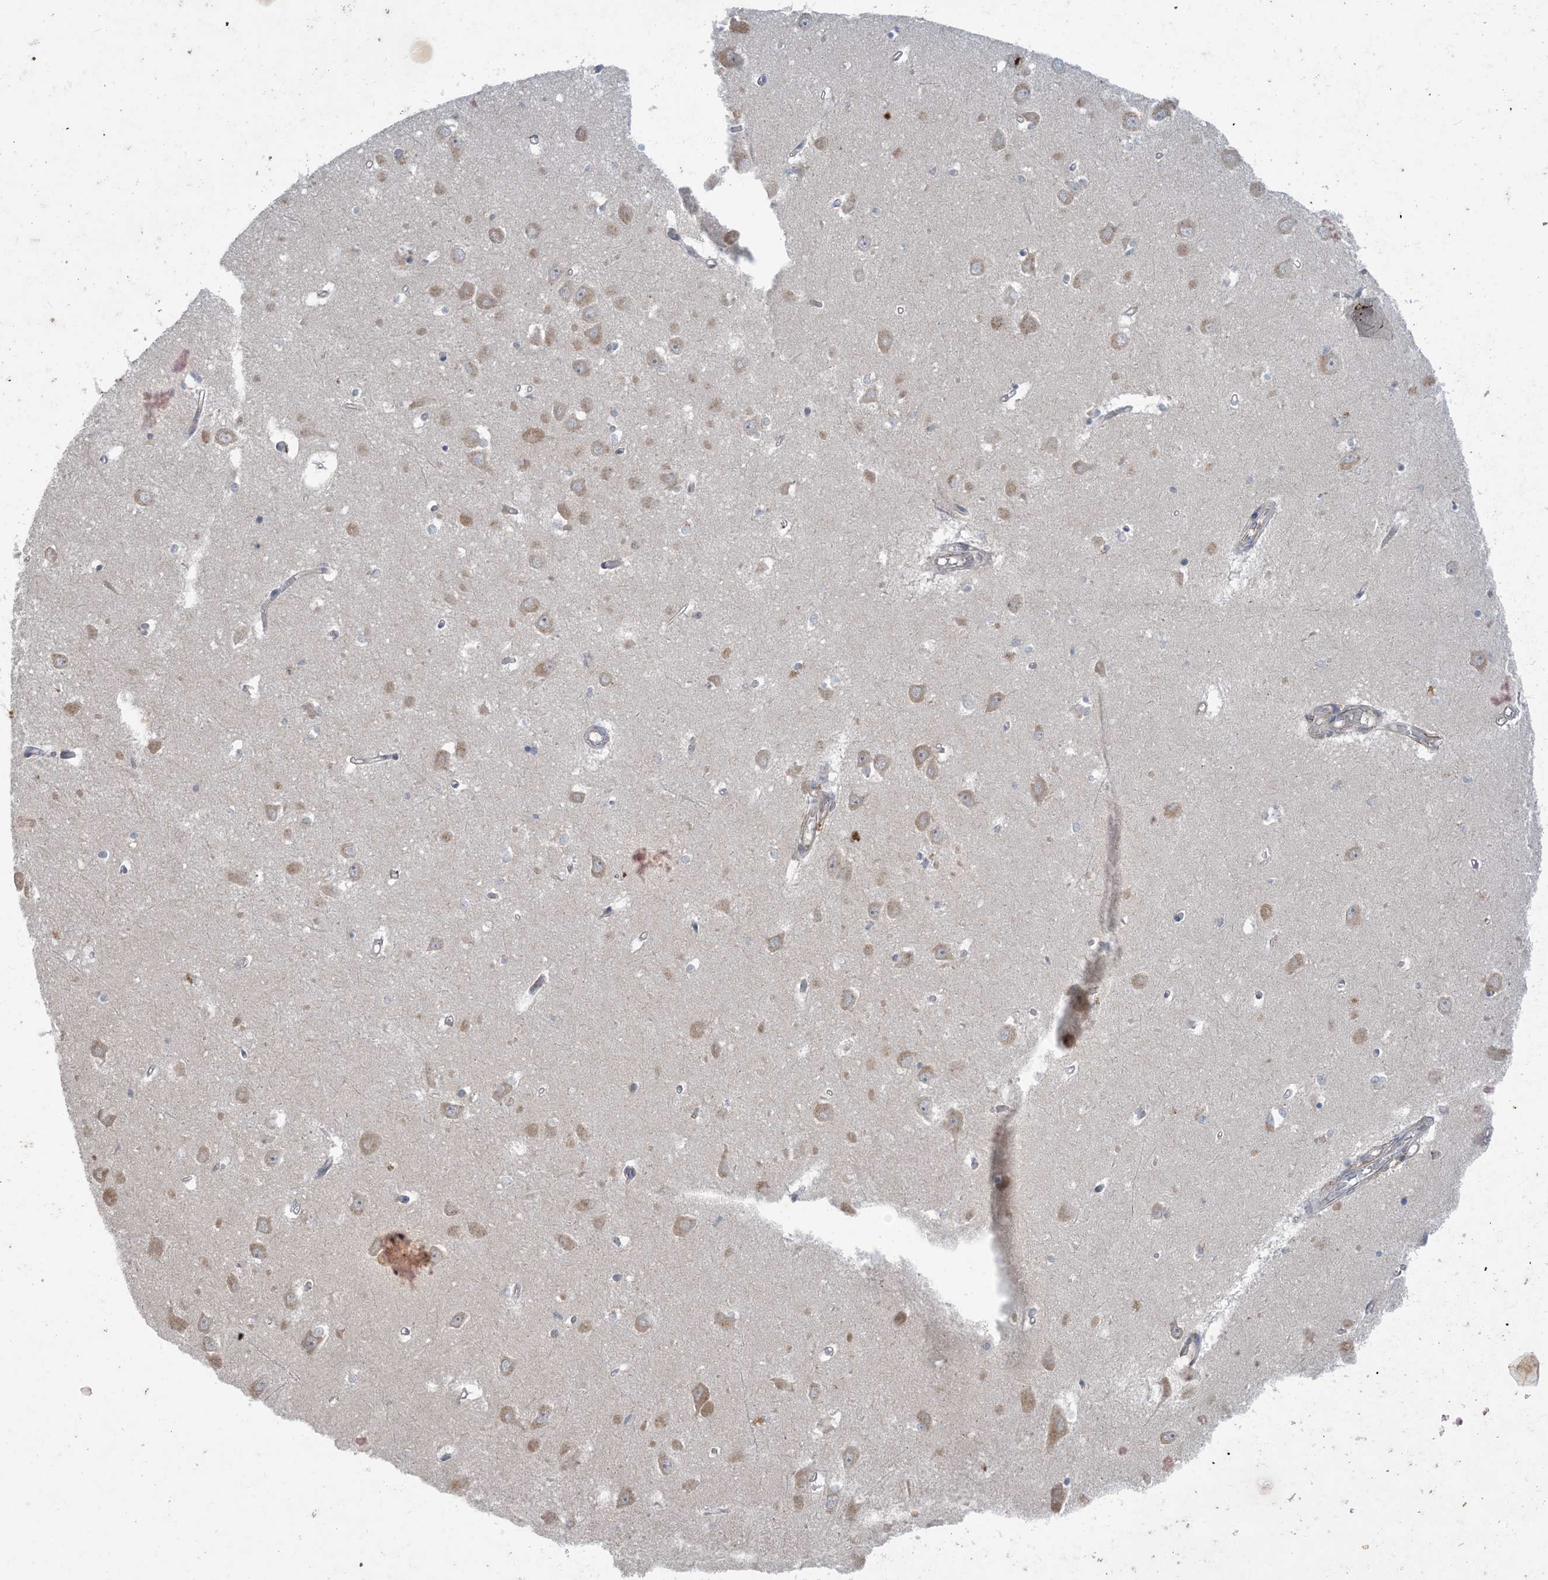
{"staining": {"intensity": "negative", "quantity": "none", "location": "none"}, "tissue": "hippocampus", "cell_type": "Glial cells", "image_type": "normal", "snomed": [{"axis": "morphology", "description": "Normal tissue, NOS"}, {"axis": "topography", "description": "Hippocampus"}], "caption": "Human hippocampus stained for a protein using immunohistochemistry (IHC) displays no staining in glial cells.", "gene": "MRPS18A", "patient": {"sex": "male", "age": 70}}